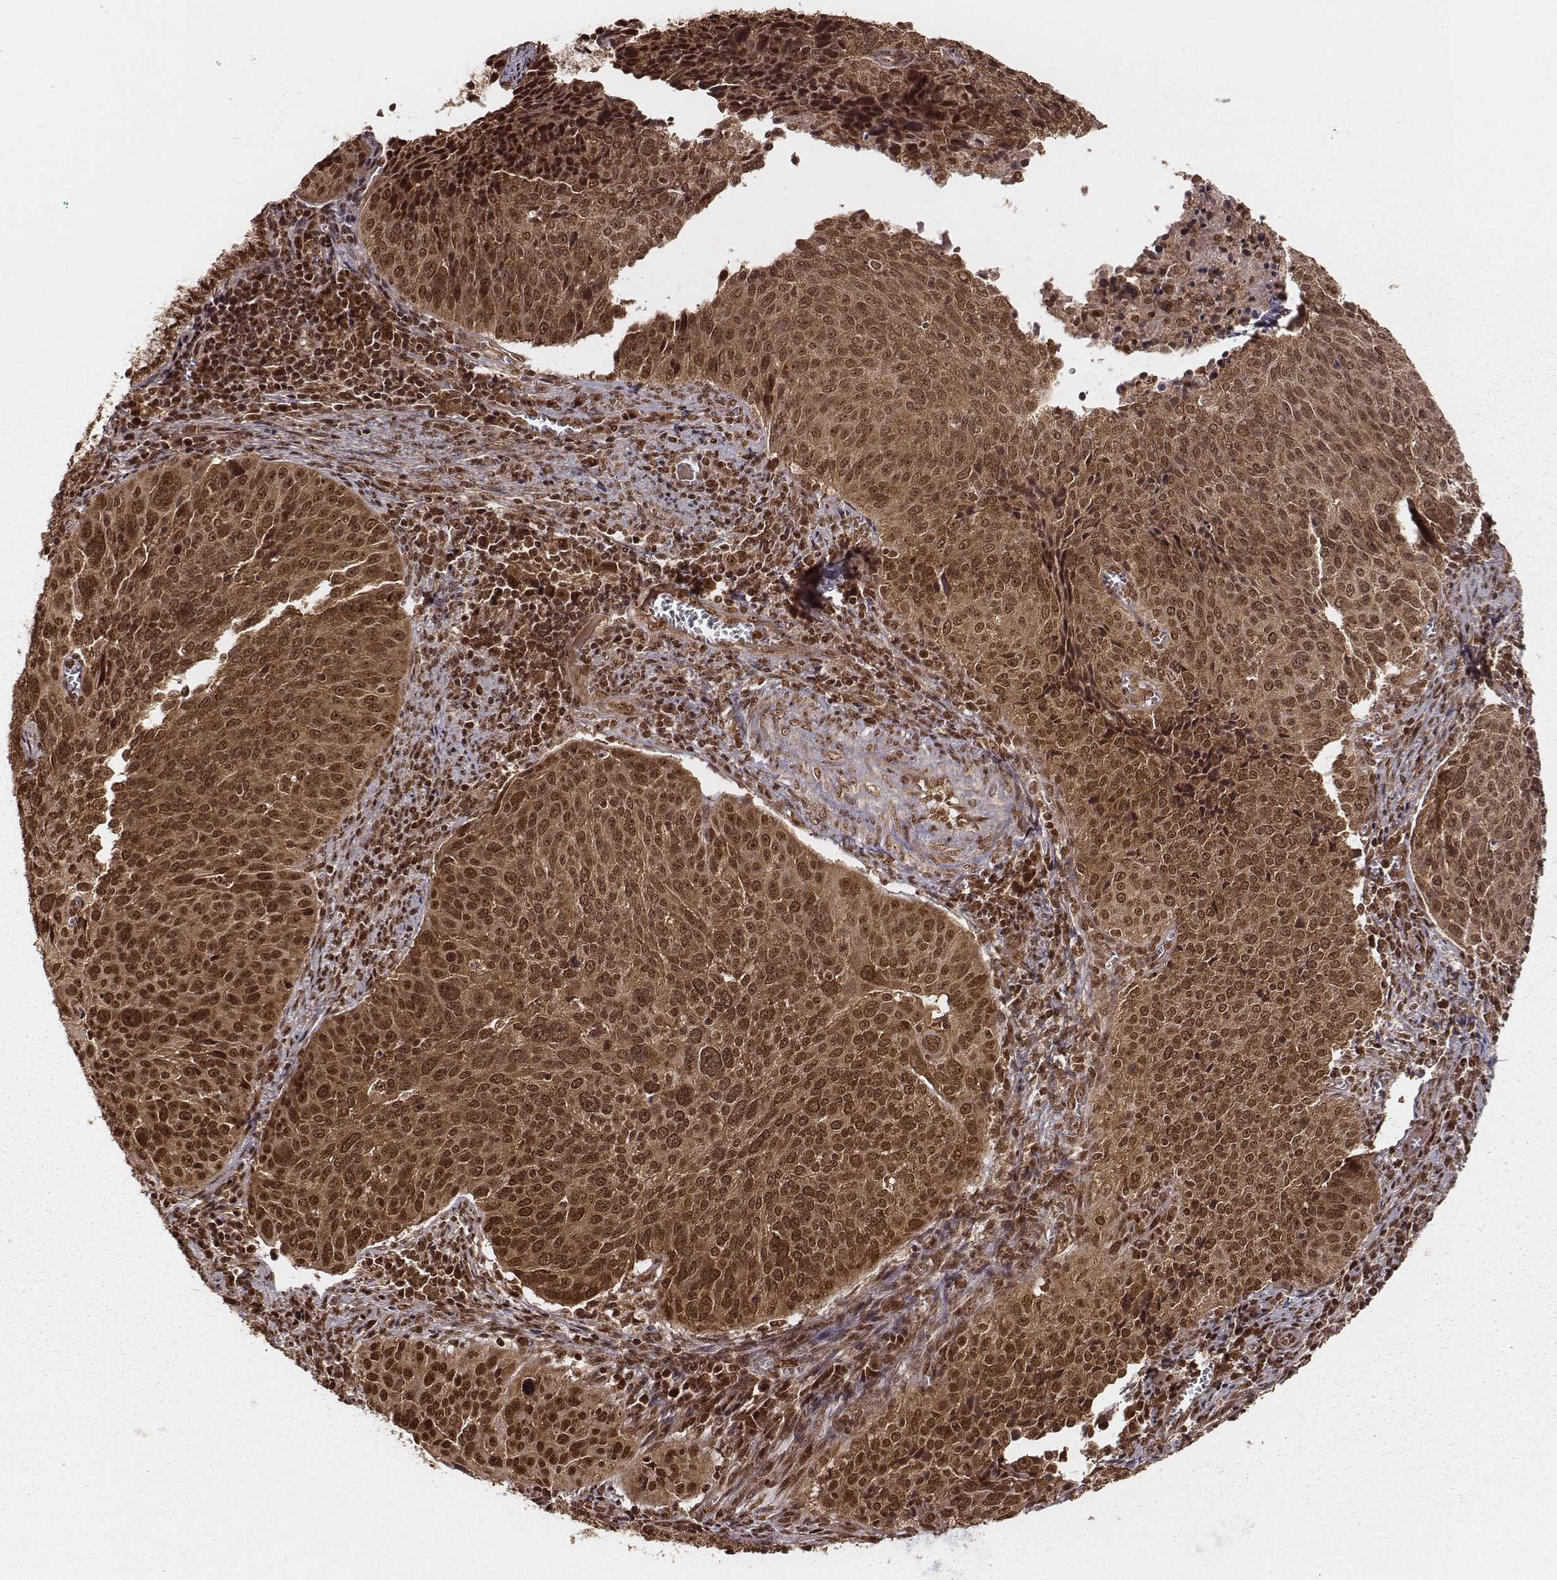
{"staining": {"intensity": "strong", "quantity": ">75%", "location": "cytoplasmic/membranous,nuclear"}, "tissue": "cervical cancer", "cell_type": "Tumor cells", "image_type": "cancer", "snomed": [{"axis": "morphology", "description": "Squamous cell carcinoma, NOS"}, {"axis": "topography", "description": "Cervix"}], "caption": "A high-resolution photomicrograph shows immunohistochemistry staining of cervical cancer (squamous cell carcinoma), which exhibits strong cytoplasmic/membranous and nuclear expression in approximately >75% of tumor cells.", "gene": "NFX1", "patient": {"sex": "female", "age": 39}}